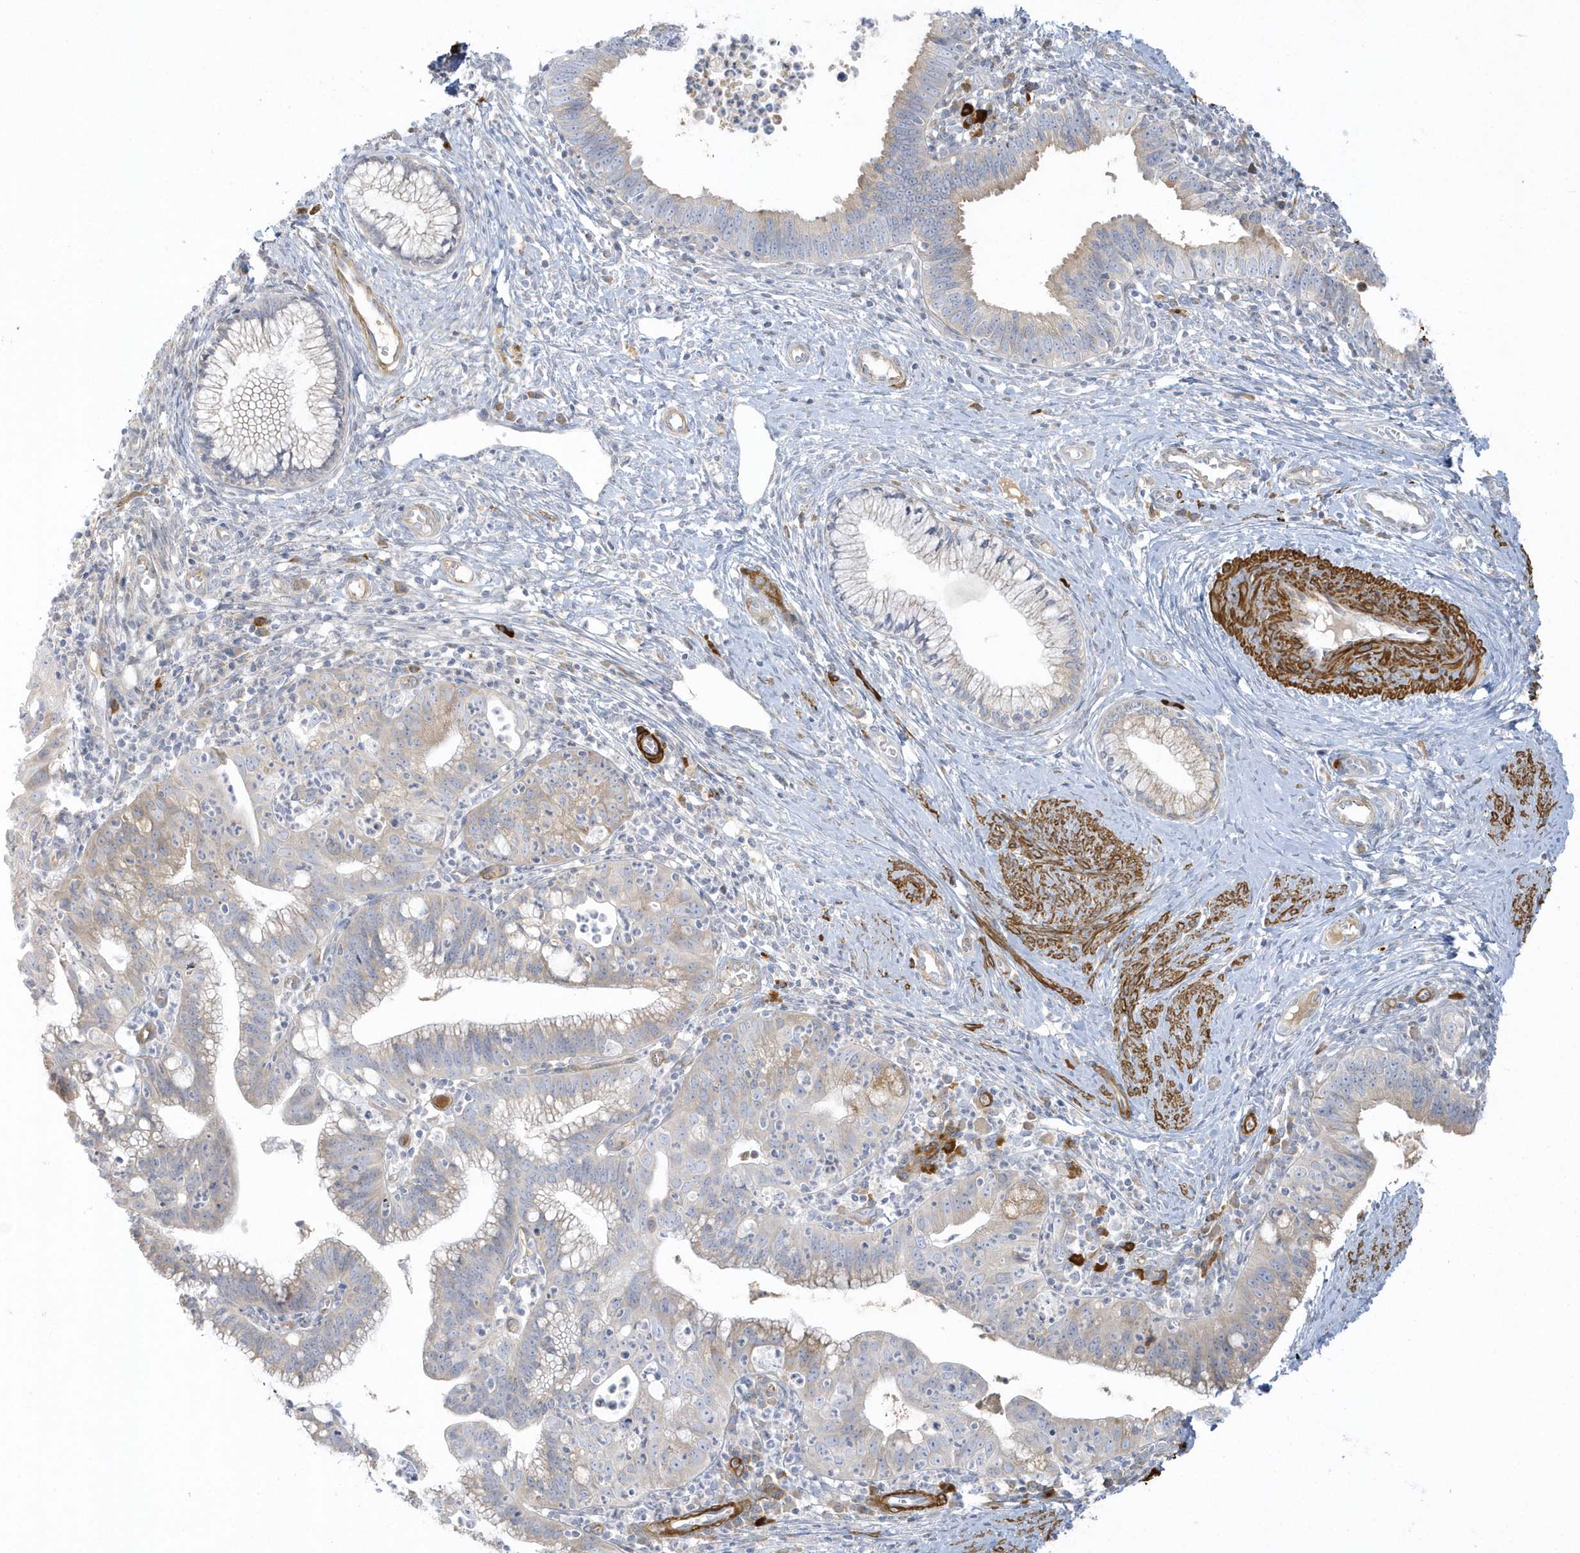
{"staining": {"intensity": "moderate", "quantity": "<25%", "location": "cytoplasmic/membranous"}, "tissue": "cervical cancer", "cell_type": "Tumor cells", "image_type": "cancer", "snomed": [{"axis": "morphology", "description": "Adenocarcinoma, NOS"}, {"axis": "topography", "description": "Cervix"}], "caption": "Immunohistochemical staining of human cervical cancer (adenocarcinoma) reveals low levels of moderate cytoplasmic/membranous expression in about <25% of tumor cells. The staining was performed using DAB to visualize the protein expression in brown, while the nuclei were stained in blue with hematoxylin (Magnification: 20x).", "gene": "THADA", "patient": {"sex": "female", "age": 36}}